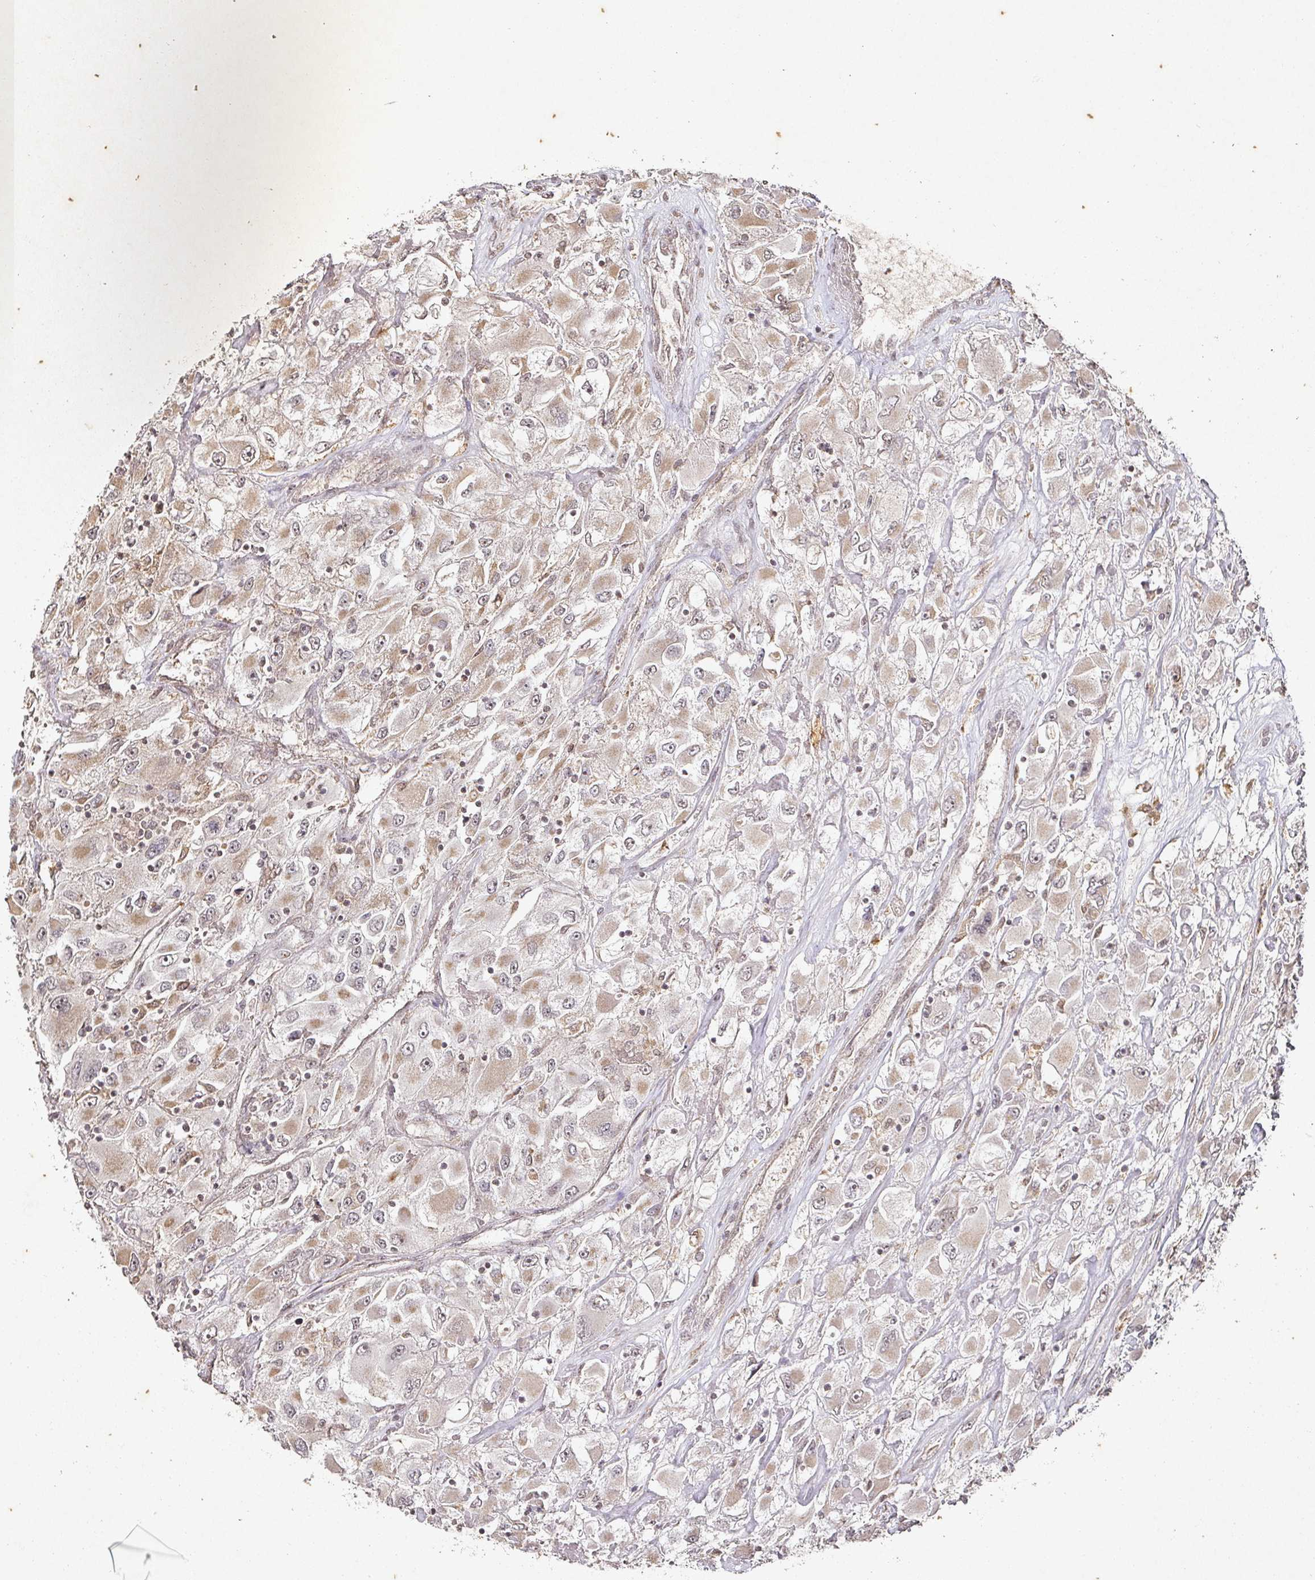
{"staining": {"intensity": "weak", "quantity": ">75%", "location": "cytoplasmic/membranous"}, "tissue": "renal cancer", "cell_type": "Tumor cells", "image_type": "cancer", "snomed": [{"axis": "morphology", "description": "Adenocarcinoma, NOS"}, {"axis": "topography", "description": "Kidney"}], "caption": "Immunohistochemistry (IHC) (DAB) staining of renal cancer exhibits weak cytoplasmic/membranous protein expression in approximately >75% of tumor cells. The staining was performed using DAB (3,3'-diaminobenzidine), with brown indicating positive protein expression. Nuclei are stained blue with hematoxylin.", "gene": "CAPN5", "patient": {"sex": "female", "age": 52}}